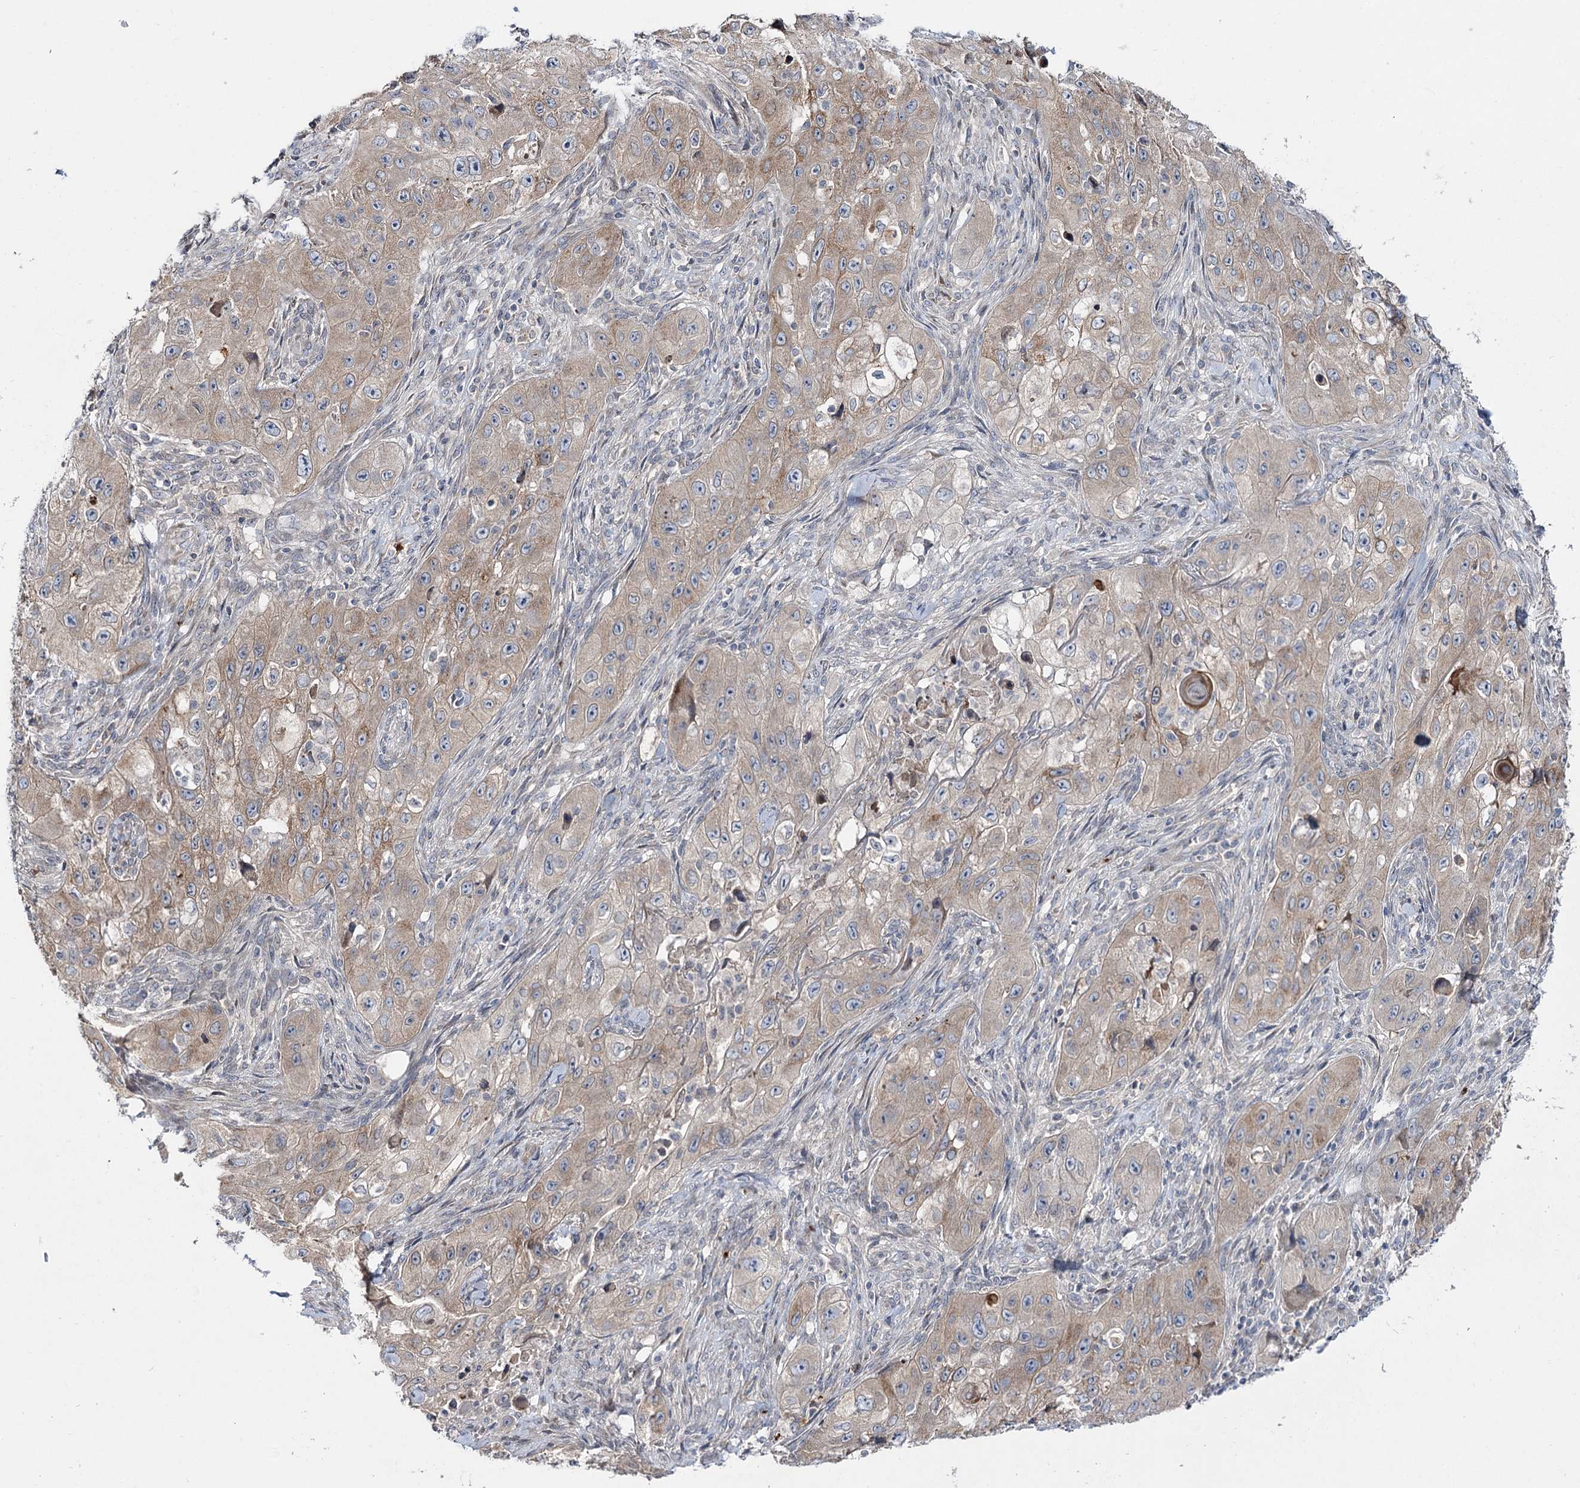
{"staining": {"intensity": "weak", "quantity": ">75%", "location": "cytoplasmic/membranous"}, "tissue": "skin cancer", "cell_type": "Tumor cells", "image_type": "cancer", "snomed": [{"axis": "morphology", "description": "Squamous cell carcinoma, NOS"}, {"axis": "topography", "description": "Skin"}, {"axis": "topography", "description": "Subcutis"}], "caption": "Skin squamous cell carcinoma tissue exhibits weak cytoplasmic/membranous staining in approximately >75% of tumor cells", "gene": "SH3BP5L", "patient": {"sex": "male", "age": 73}}